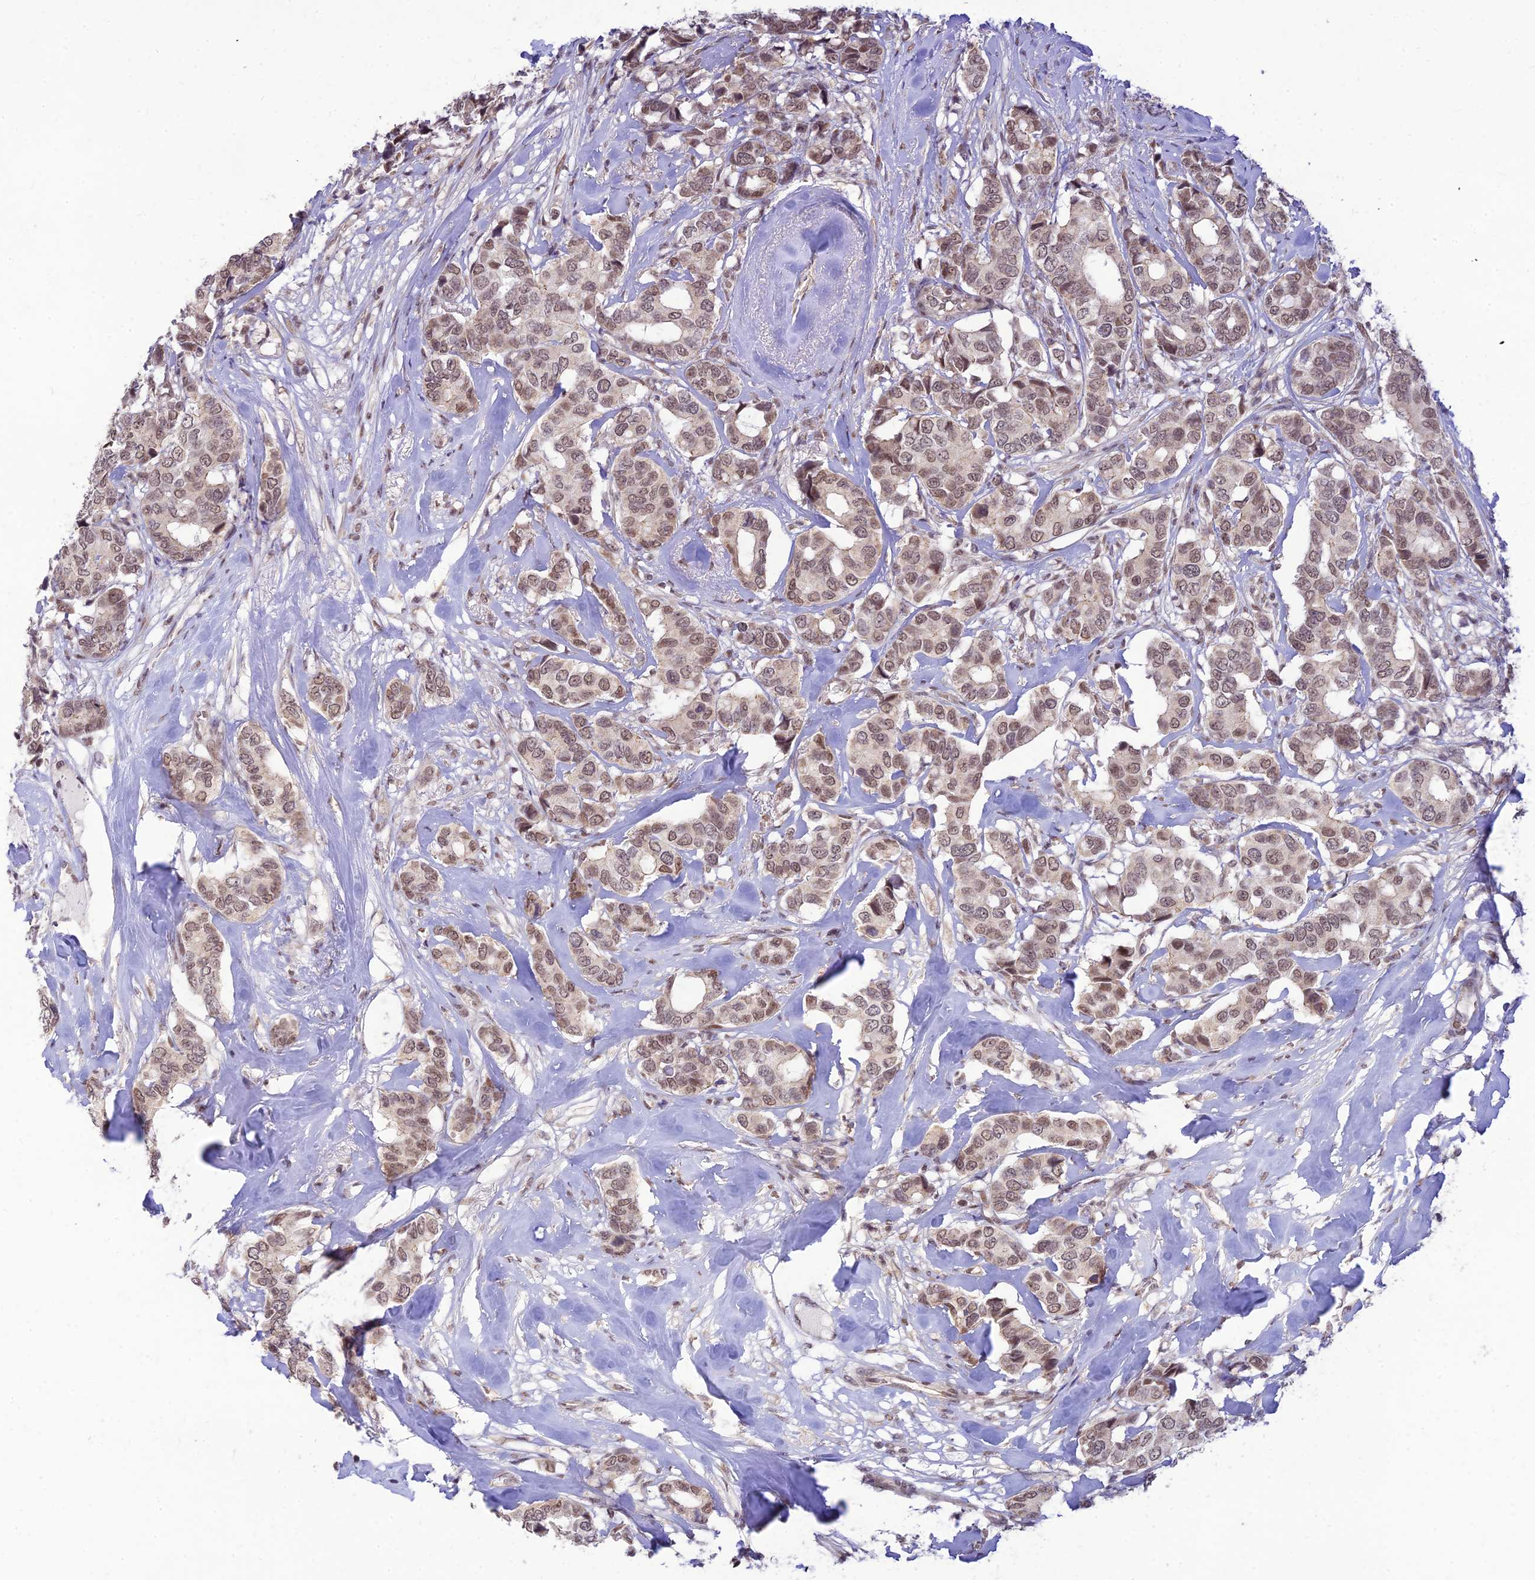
{"staining": {"intensity": "moderate", "quantity": ">75%", "location": "nuclear"}, "tissue": "breast cancer", "cell_type": "Tumor cells", "image_type": "cancer", "snomed": [{"axis": "morphology", "description": "Duct carcinoma"}, {"axis": "topography", "description": "Breast"}], "caption": "DAB immunohistochemical staining of breast infiltrating ductal carcinoma displays moderate nuclear protein positivity in about >75% of tumor cells.", "gene": "MICOS13", "patient": {"sex": "female", "age": 87}}